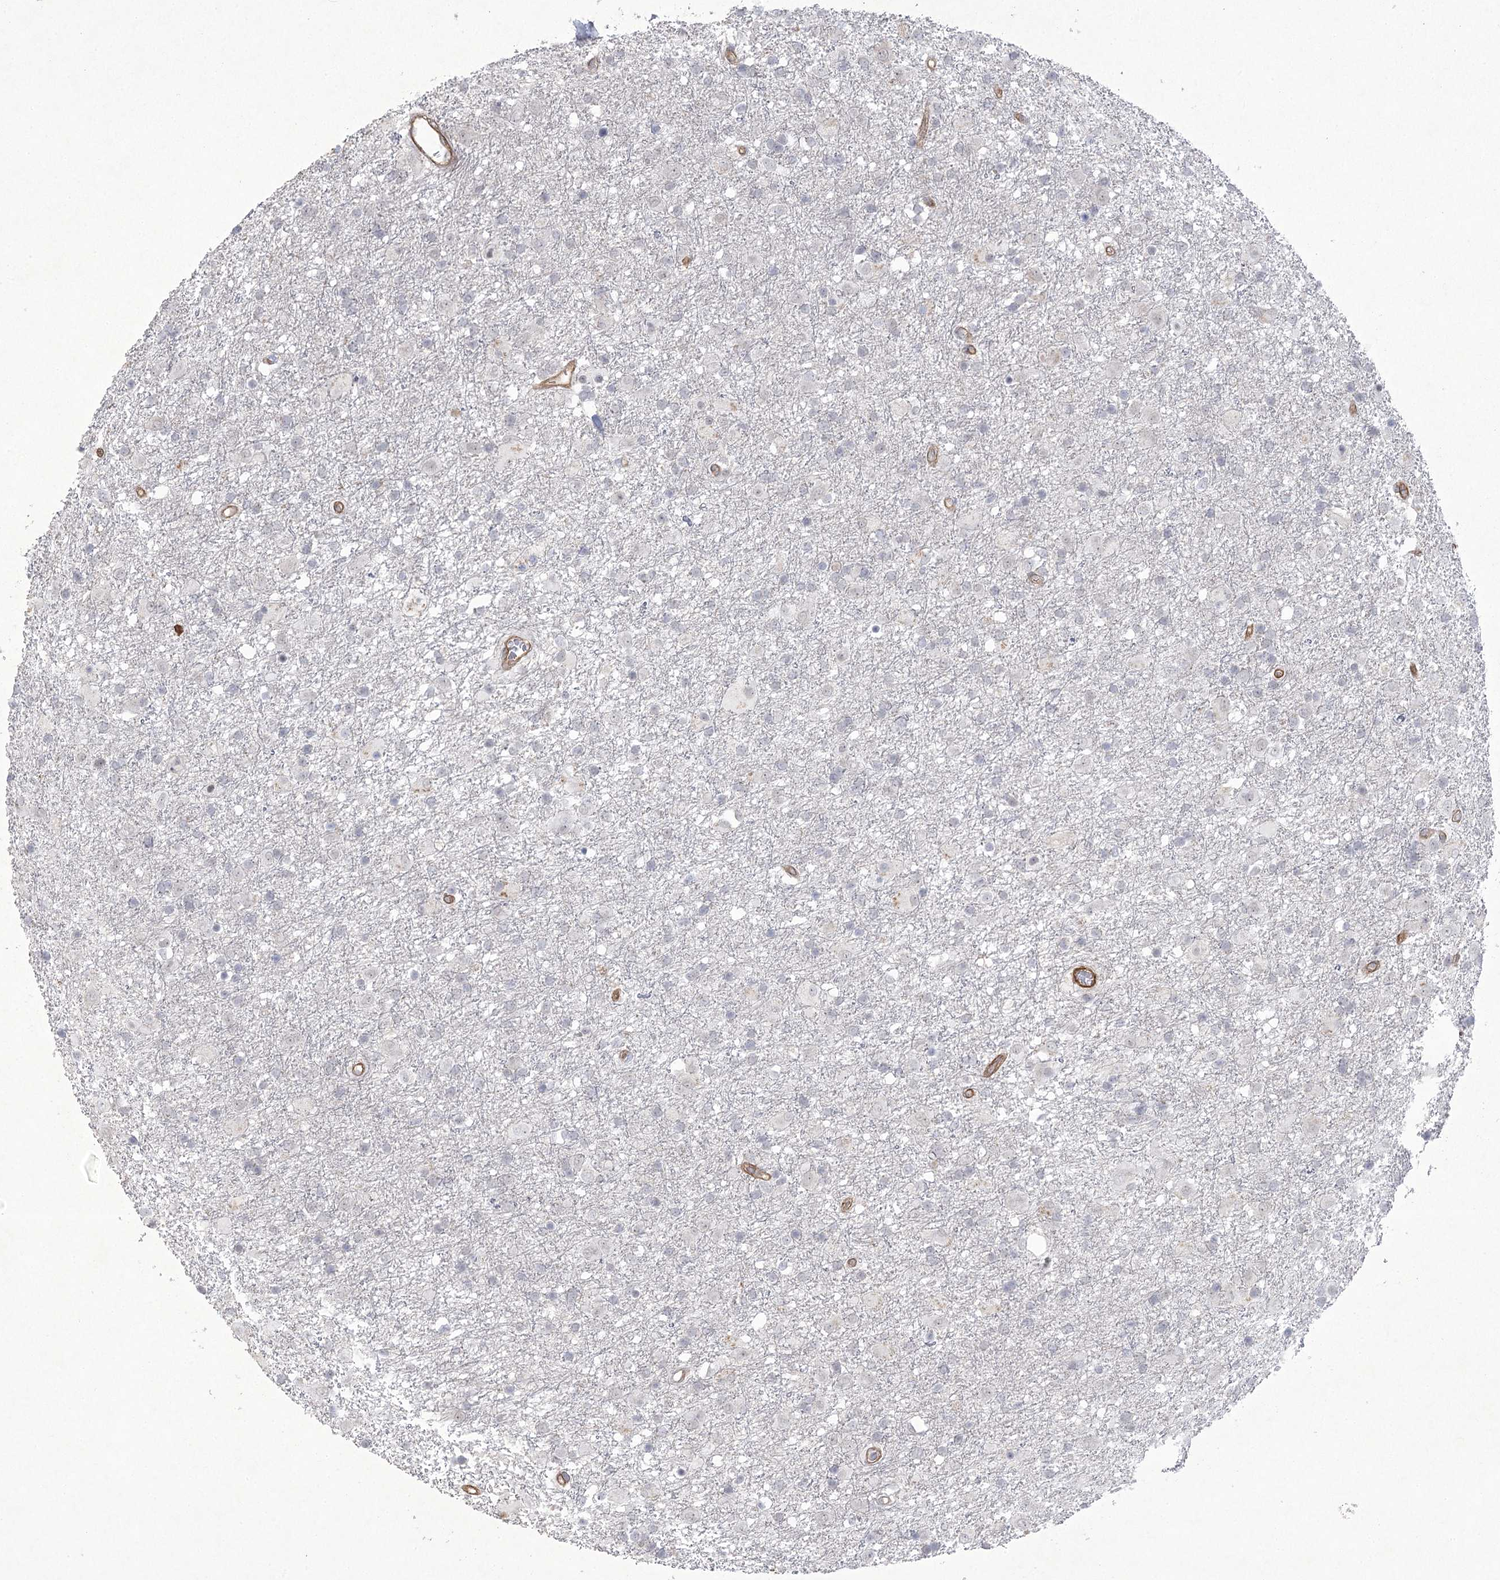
{"staining": {"intensity": "negative", "quantity": "none", "location": "none"}, "tissue": "glioma", "cell_type": "Tumor cells", "image_type": "cancer", "snomed": [{"axis": "morphology", "description": "Glioma, malignant, Low grade"}, {"axis": "topography", "description": "Brain"}], "caption": "Immunohistochemistry (IHC) of human glioma displays no positivity in tumor cells.", "gene": "AMTN", "patient": {"sex": "male", "age": 65}}